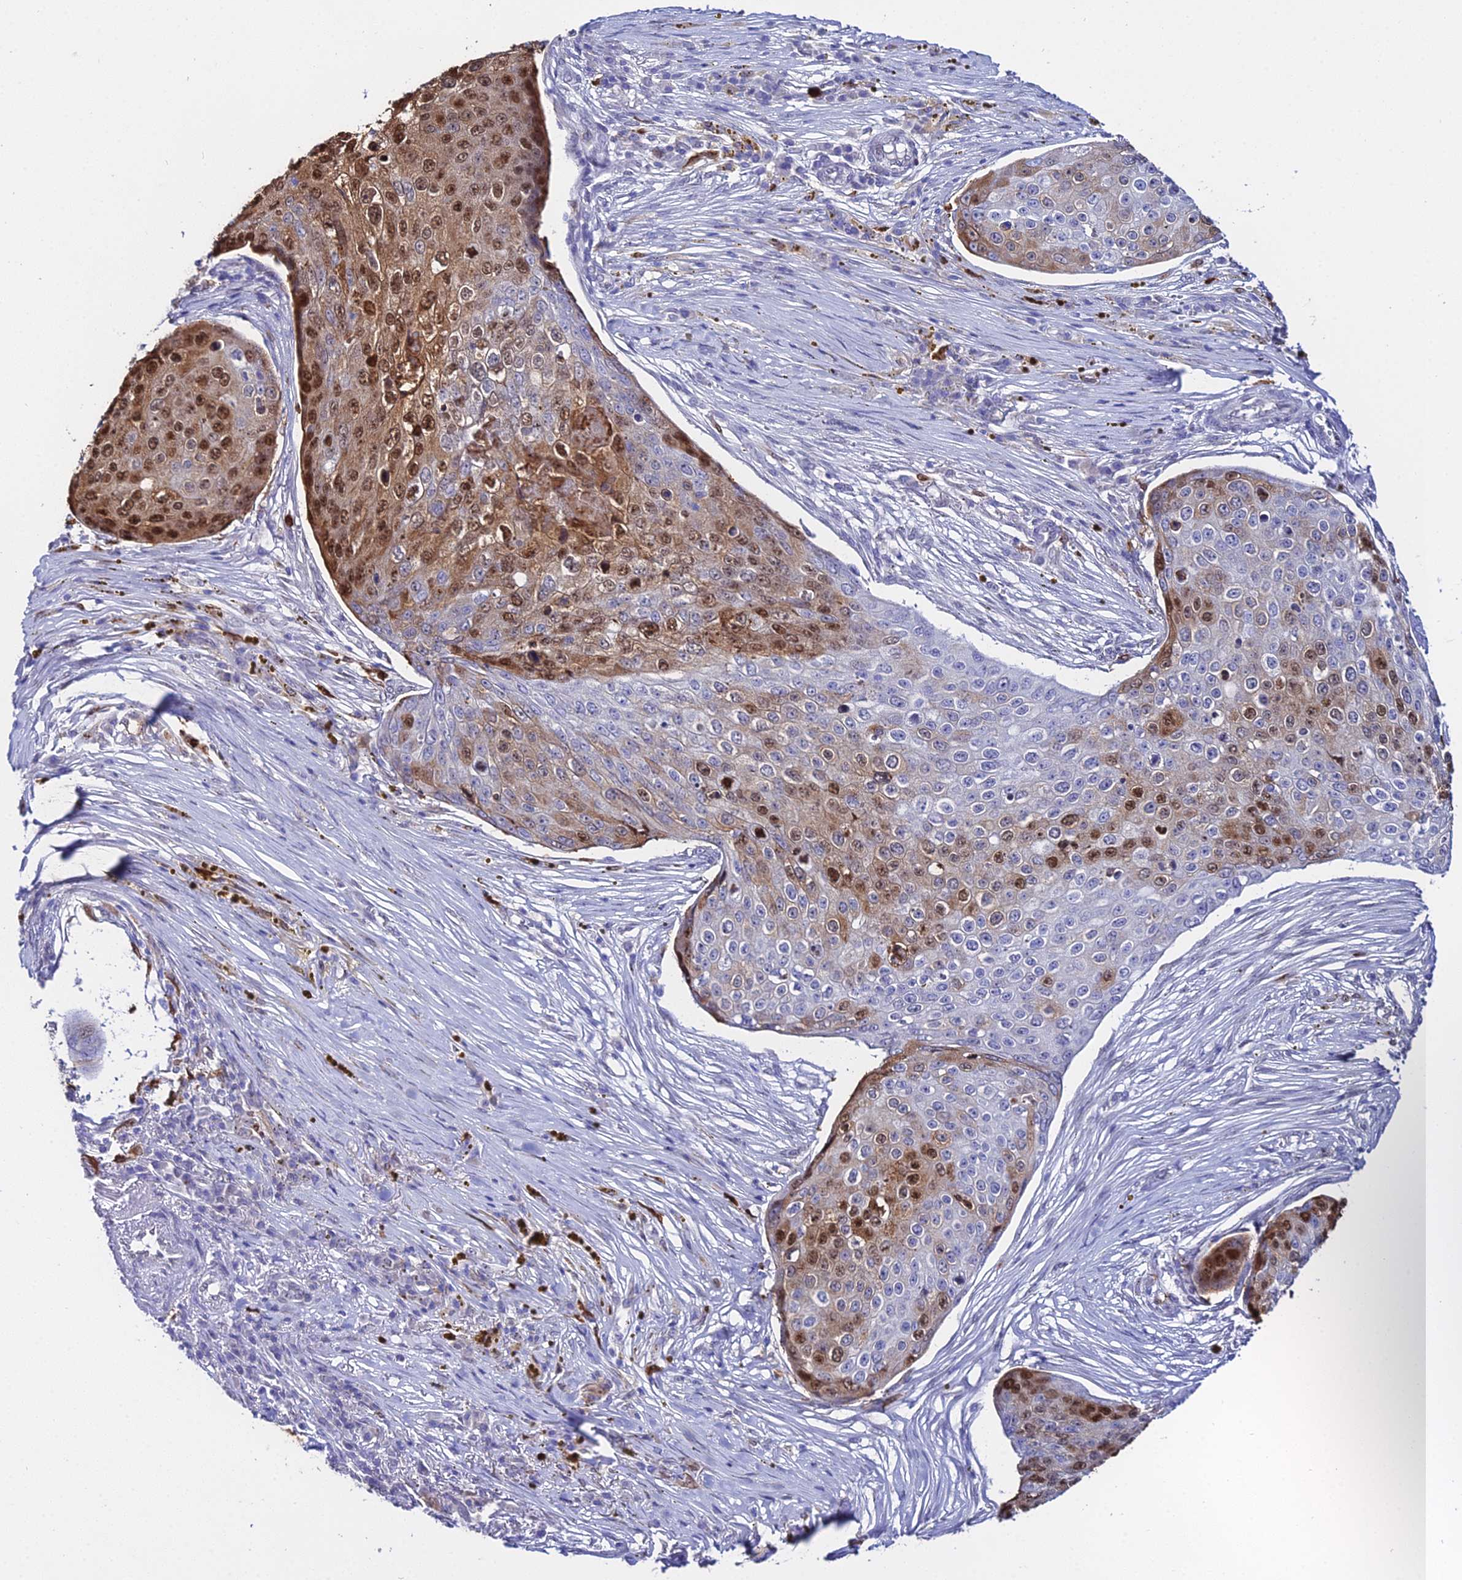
{"staining": {"intensity": "moderate", "quantity": "25%-75%", "location": "cytoplasmic/membranous,nuclear"}, "tissue": "skin cancer", "cell_type": "Tumor cells", "image_type": "cancer", "snomed": [{"axis": "morphology", "description": "Squamous cell carcinoma, NOS"}, {"axis": "topography", "description": "Skin"}], "caption": "Squamous cell carcinoma (skin) was stained to show a protein in brown. There is medium levels of moderate cytoplasmic/membranous and nuclear staining in about 25%-75% of tumor cells. Using DAB (brown) and hematoxylin (blue) stains, captured at high magnification using brightfield microscopy.", "gene": "MCM10", "patient": {"sex": "male", "age": 71}}